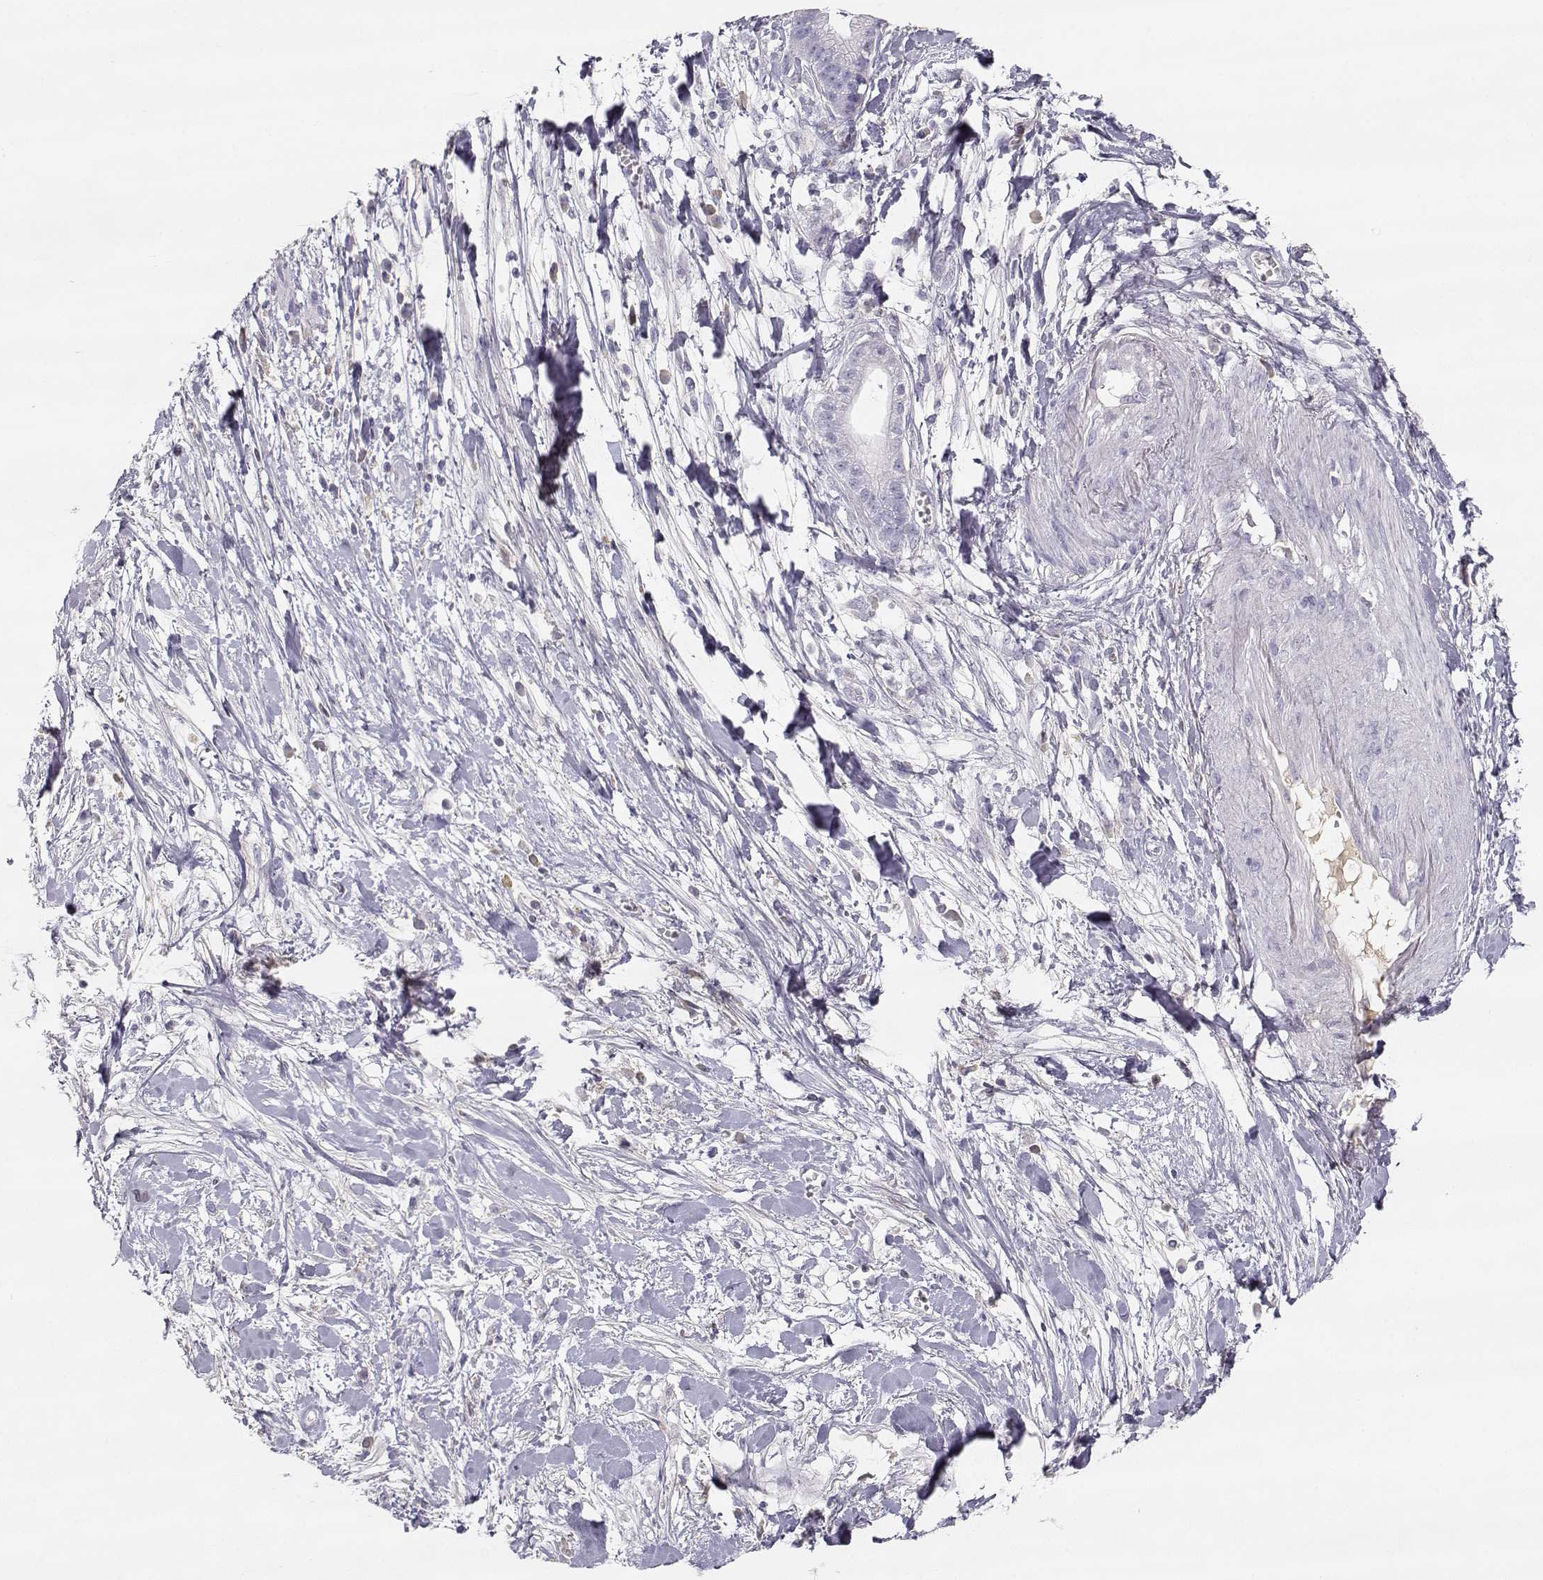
{"staining": {"intensity": "negative", "quantity": "none", "location": "none"}, "tissue": "pancreatic cancer", "cell_type": "Tumor cells", "image_type": "cancer", "snomed": [{"axis": "morphology", "description": "Normal tissue, NOS"}, {"axis": "morphology", "description": "Adenocarcinoma, NOS"}, {"axis": "topography", "description": "Lymph node"}, {"axis": "topography", "description": "Pancreas"}], "caption": "The image displays no staining of tumor cells in pancreatic cancer.", "gene": "SLCO6A1", "patient": {"sex": "female", "age": 58}}